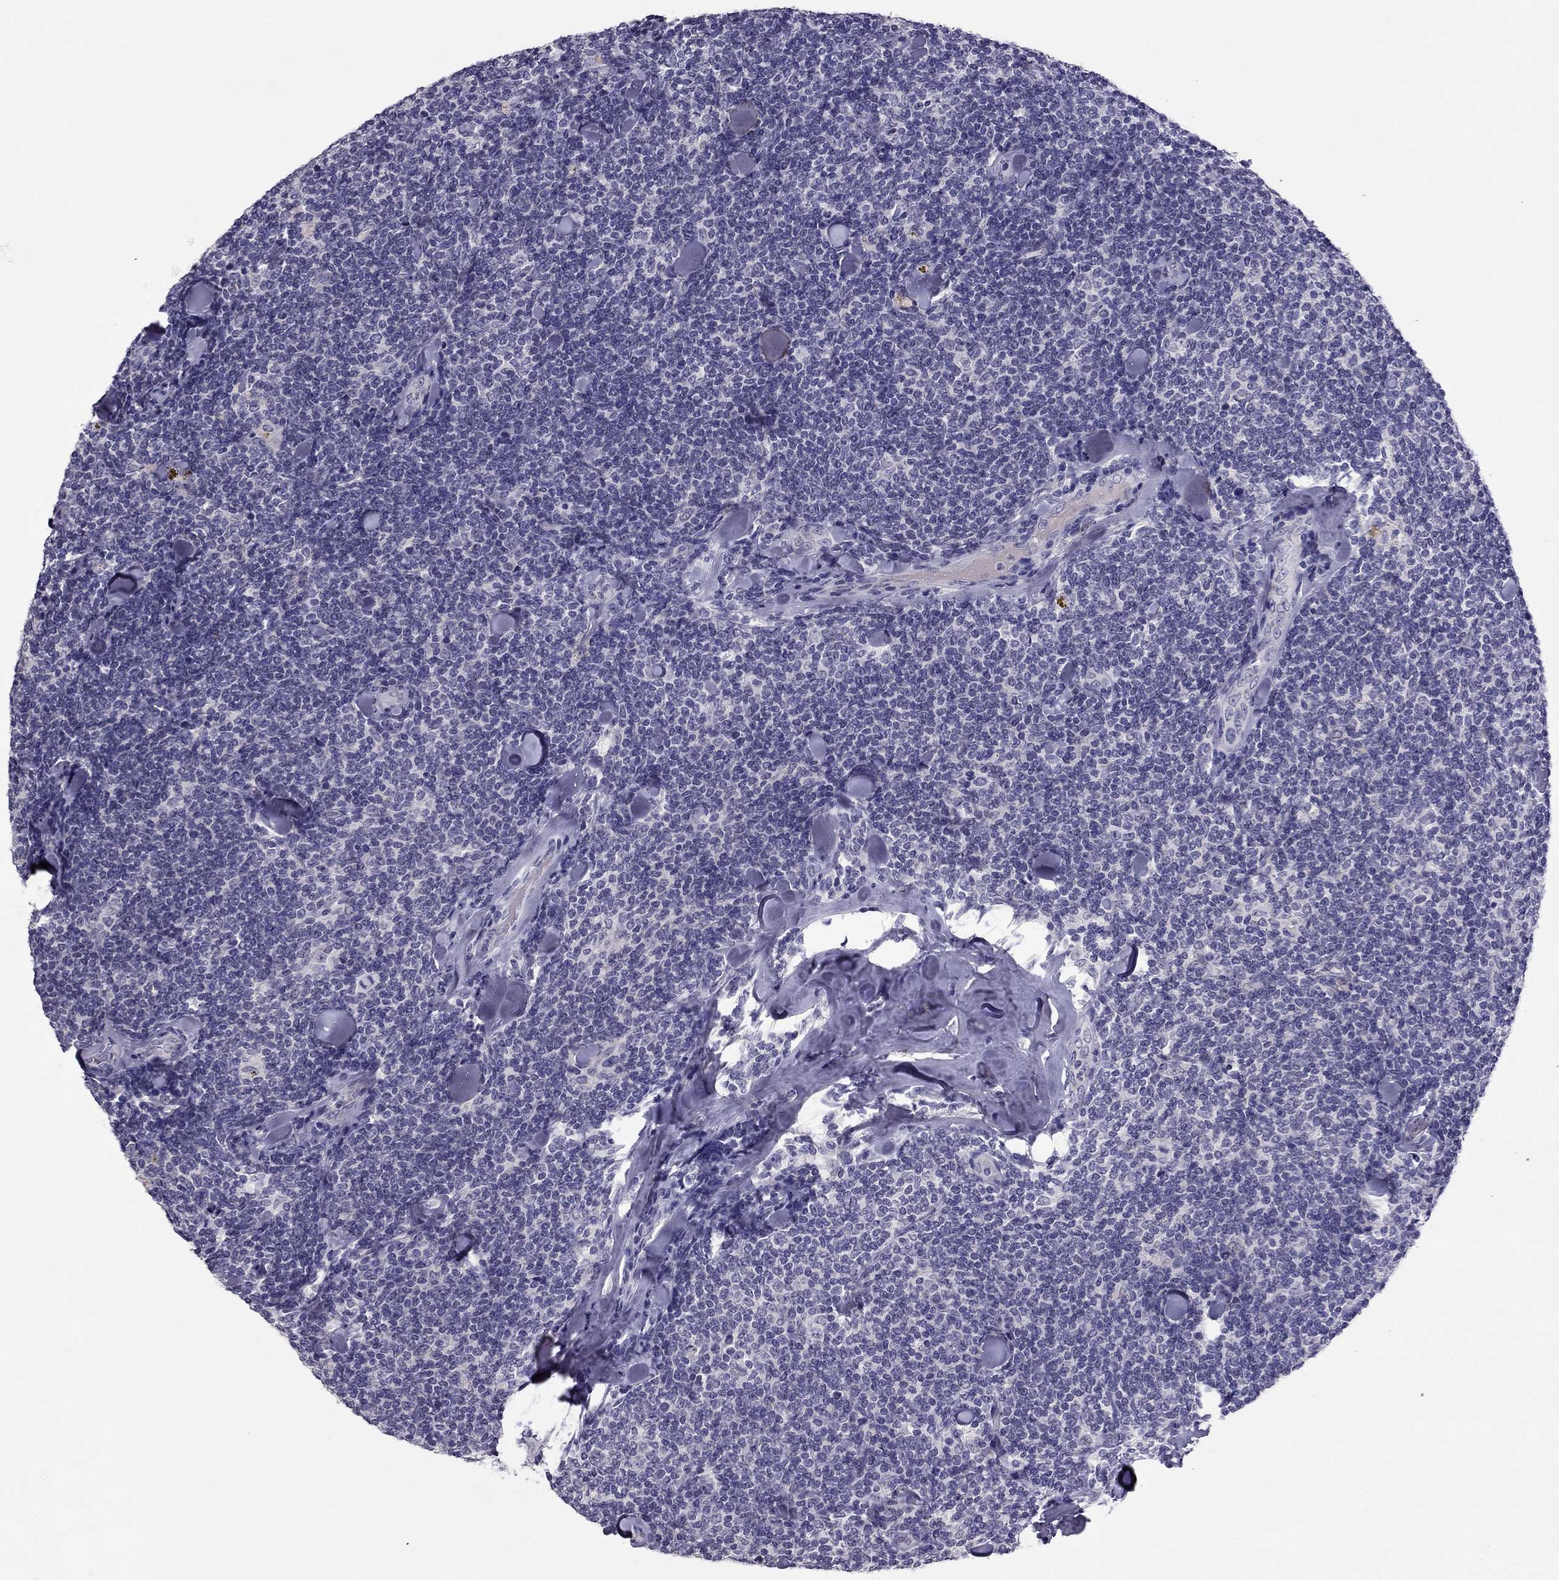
{"staining": {"intensity": "negative", "quantity": "none", "location": "none"}, "tissue": "lymphoma", "cell_type": "Tumor cells", "image_type": "cancer", "snomed": [{"axis": "morphology", "description": "Malignant lymphoma, non-Hodgkin's type, Low grade"}, {"axis": "topography", "description": "Lymph node"}], "caption": "Histopathology image shows no significant protein staining in tumor cells of lymphoma.", "gene": "RHO", "patient": {"sex": "female", "age": 56}}